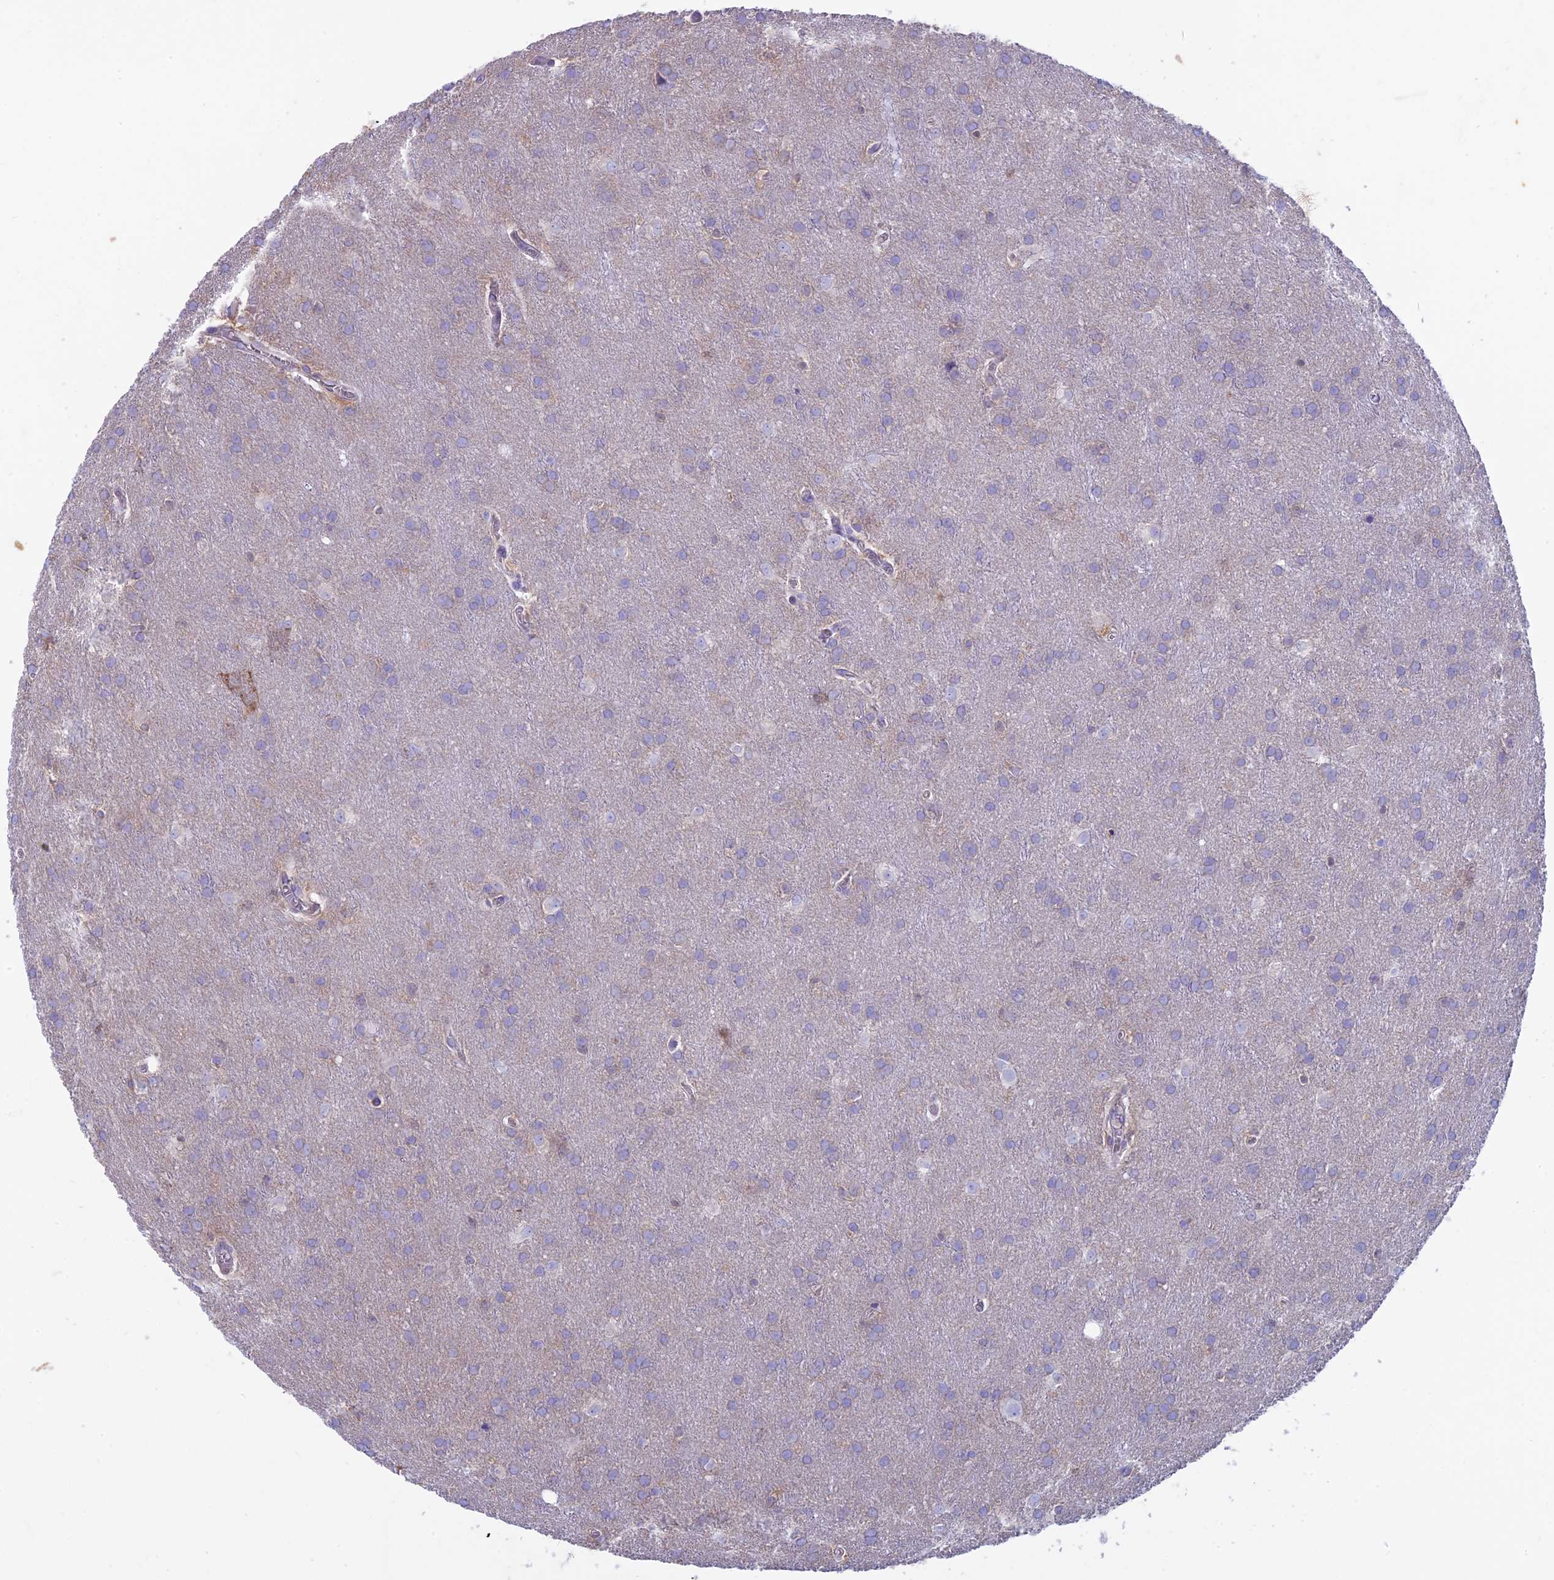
{"staining": {"intensity": "negative", "quantity": "none", "location": "none"}, "tissue": "glioma", "cell_type": "Tumor cells", "image_type": "cancer", "snomed": [{"axis": "morphology", "description": "Glioma, malignant, Low grade"}, {"axis": "topography", "description": "Brain"}], "caption": "The image shows no significant expression in tumor cells of malignant glioma (low-grade).", "gene": "CDAN1", "patient": {"sex": "female", "age": 32}}